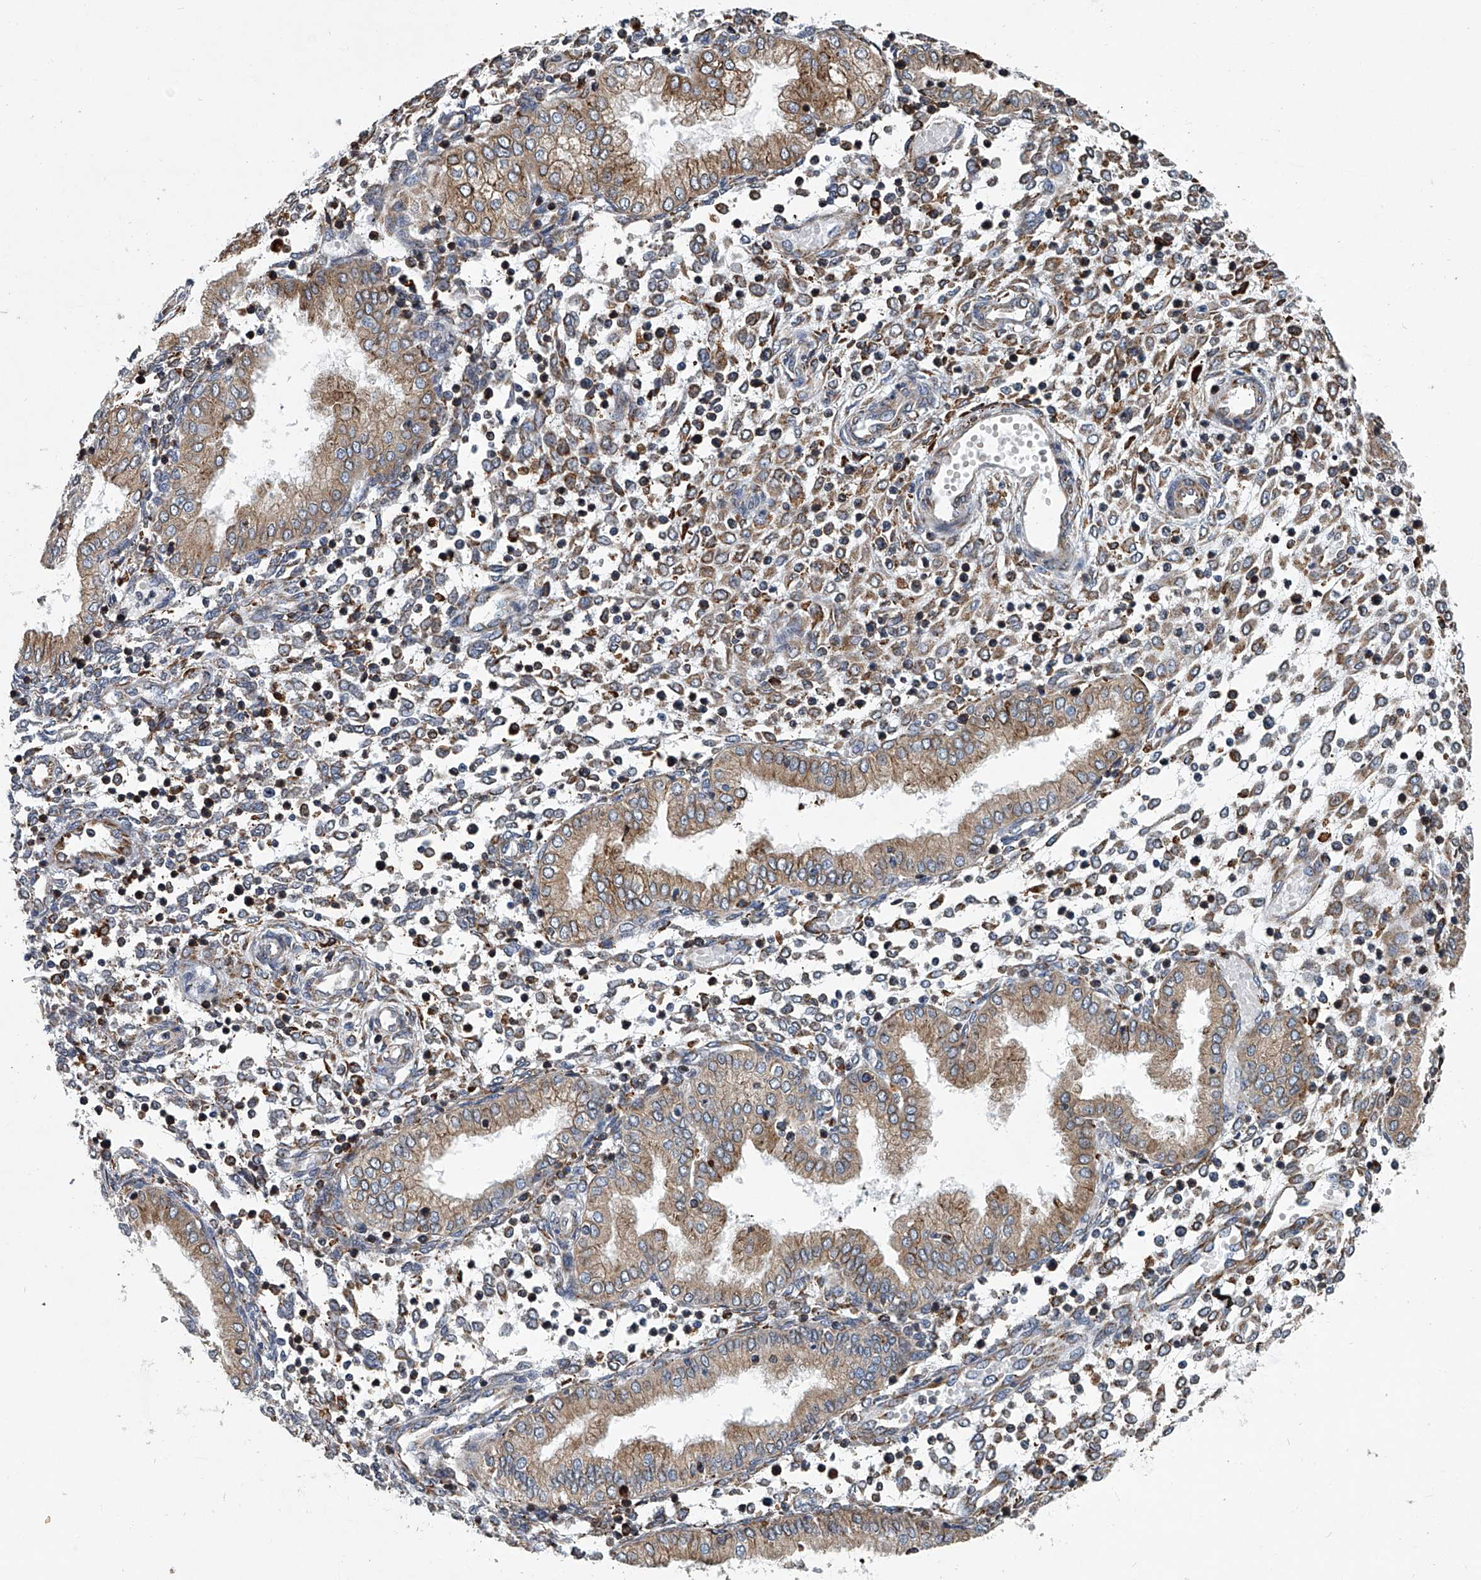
{"staining": {"intensity": "moderate", "quantity": ">75%", "location": "cytoplasmic/membranous"}, "tissue": "endometrium", "cell_type": "Cells in endometrial stroma", "image_type": "normal", "snomed": [{"axis": "morphology", "description": "Normal tissue, NOS"}, {"axis": "topography", "description": "Endometrium"}], "caption": "Benign endometrium displays moderate cytoplasmic/membranous expression in approximately >75% of cells in endometrial stroma, visualized by immunohistochemistry.", "gene": "TMEM63C", "patient": {"sex": "female", "age": 53}}